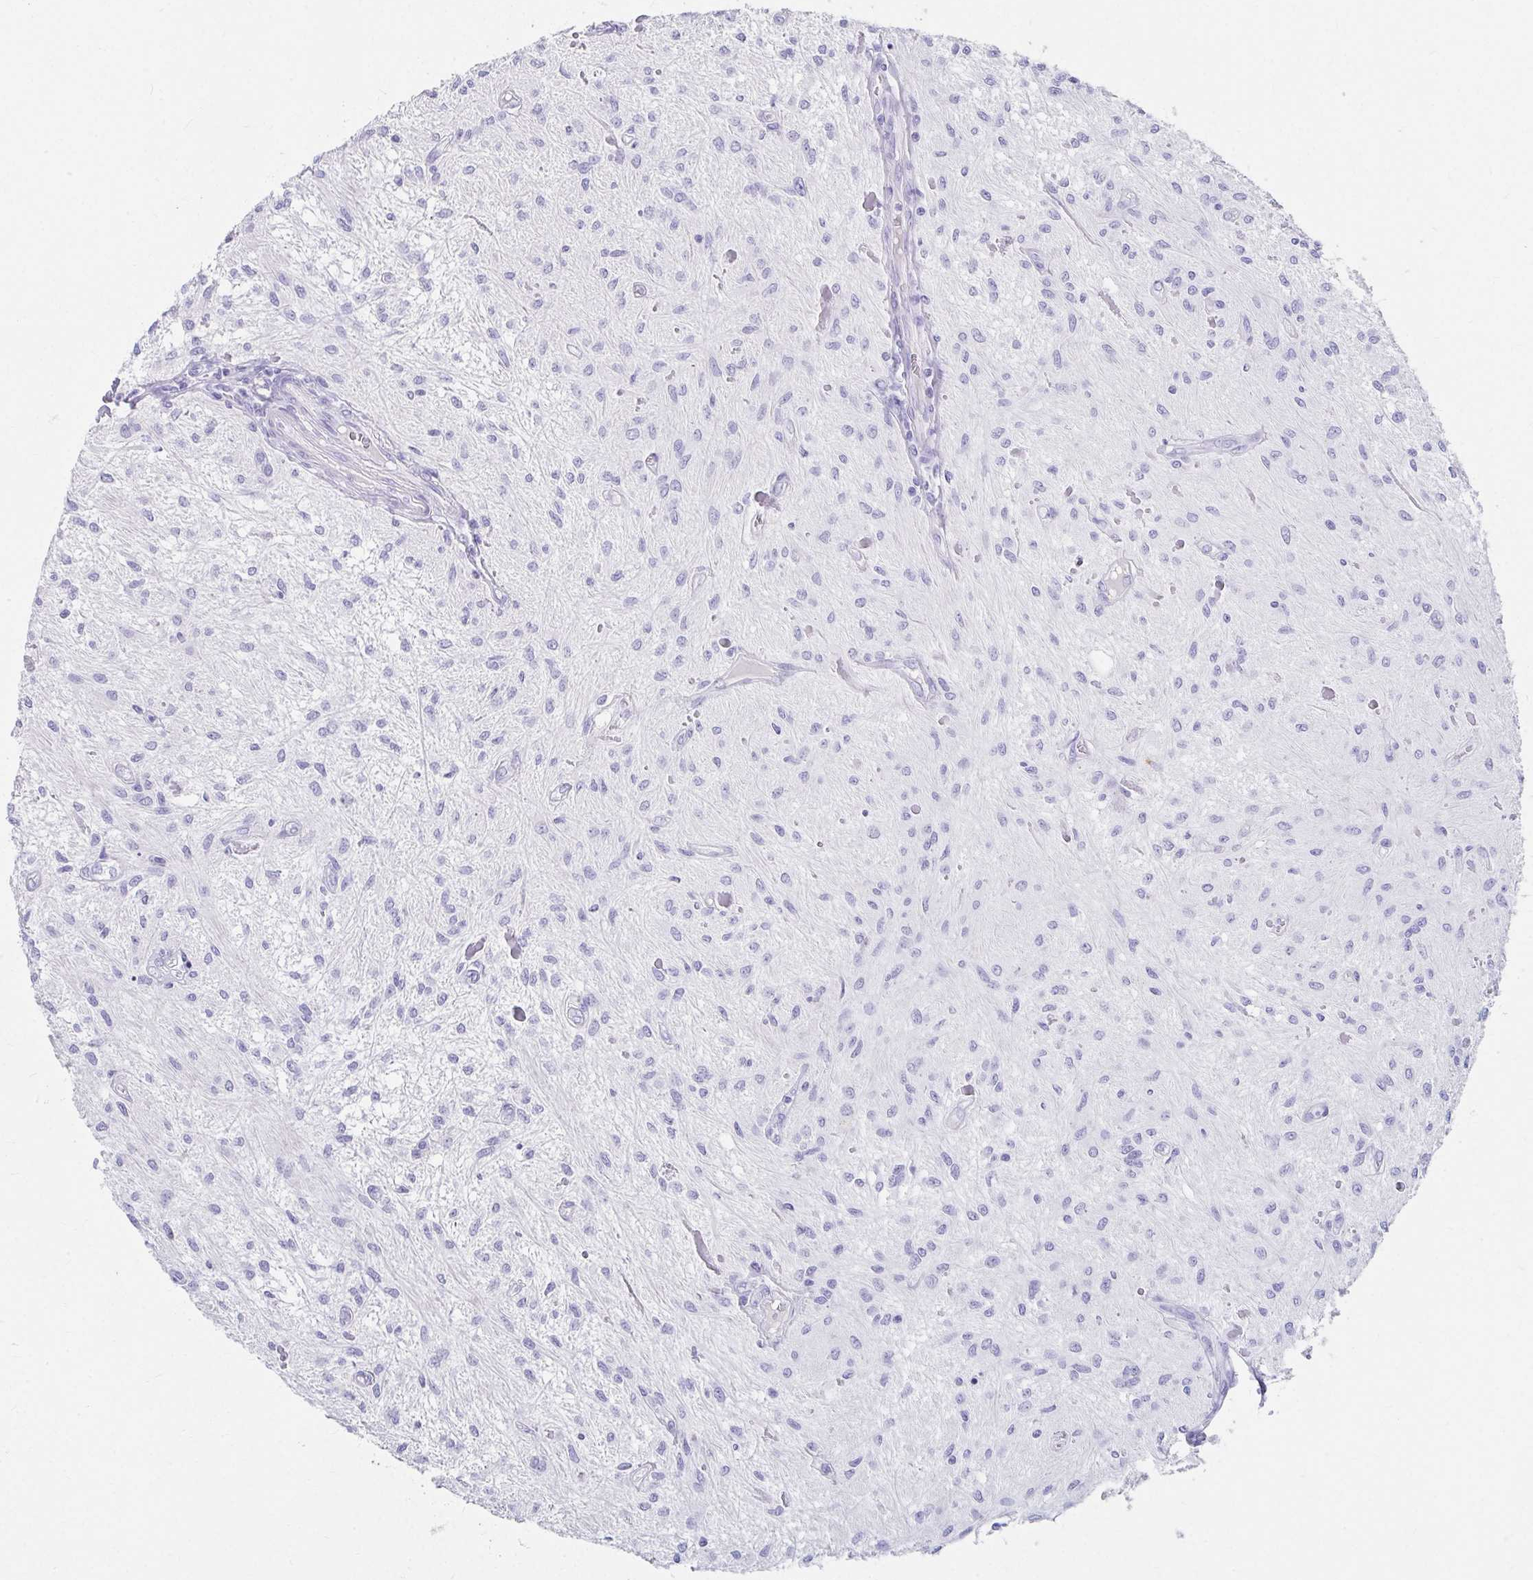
{"staining": {"intensity": "negative", "quantity": "none", "location": "none"}, "tissue": "glioma", "cell_type": "Tumor cells", "image_type": "cancer", "snomed": [{"axis": "morphology", "description": "Glioma, malignant, Low grade"}, {"axis": "topography", "description": "Cerebellum"}], "caption": "IHC photomicrograph of glioma stained for a protein (brown), which demonstrates no expression in tumor cells.", "gene": "DPEP3", "patient": {"sex": "female", "age": 14}}